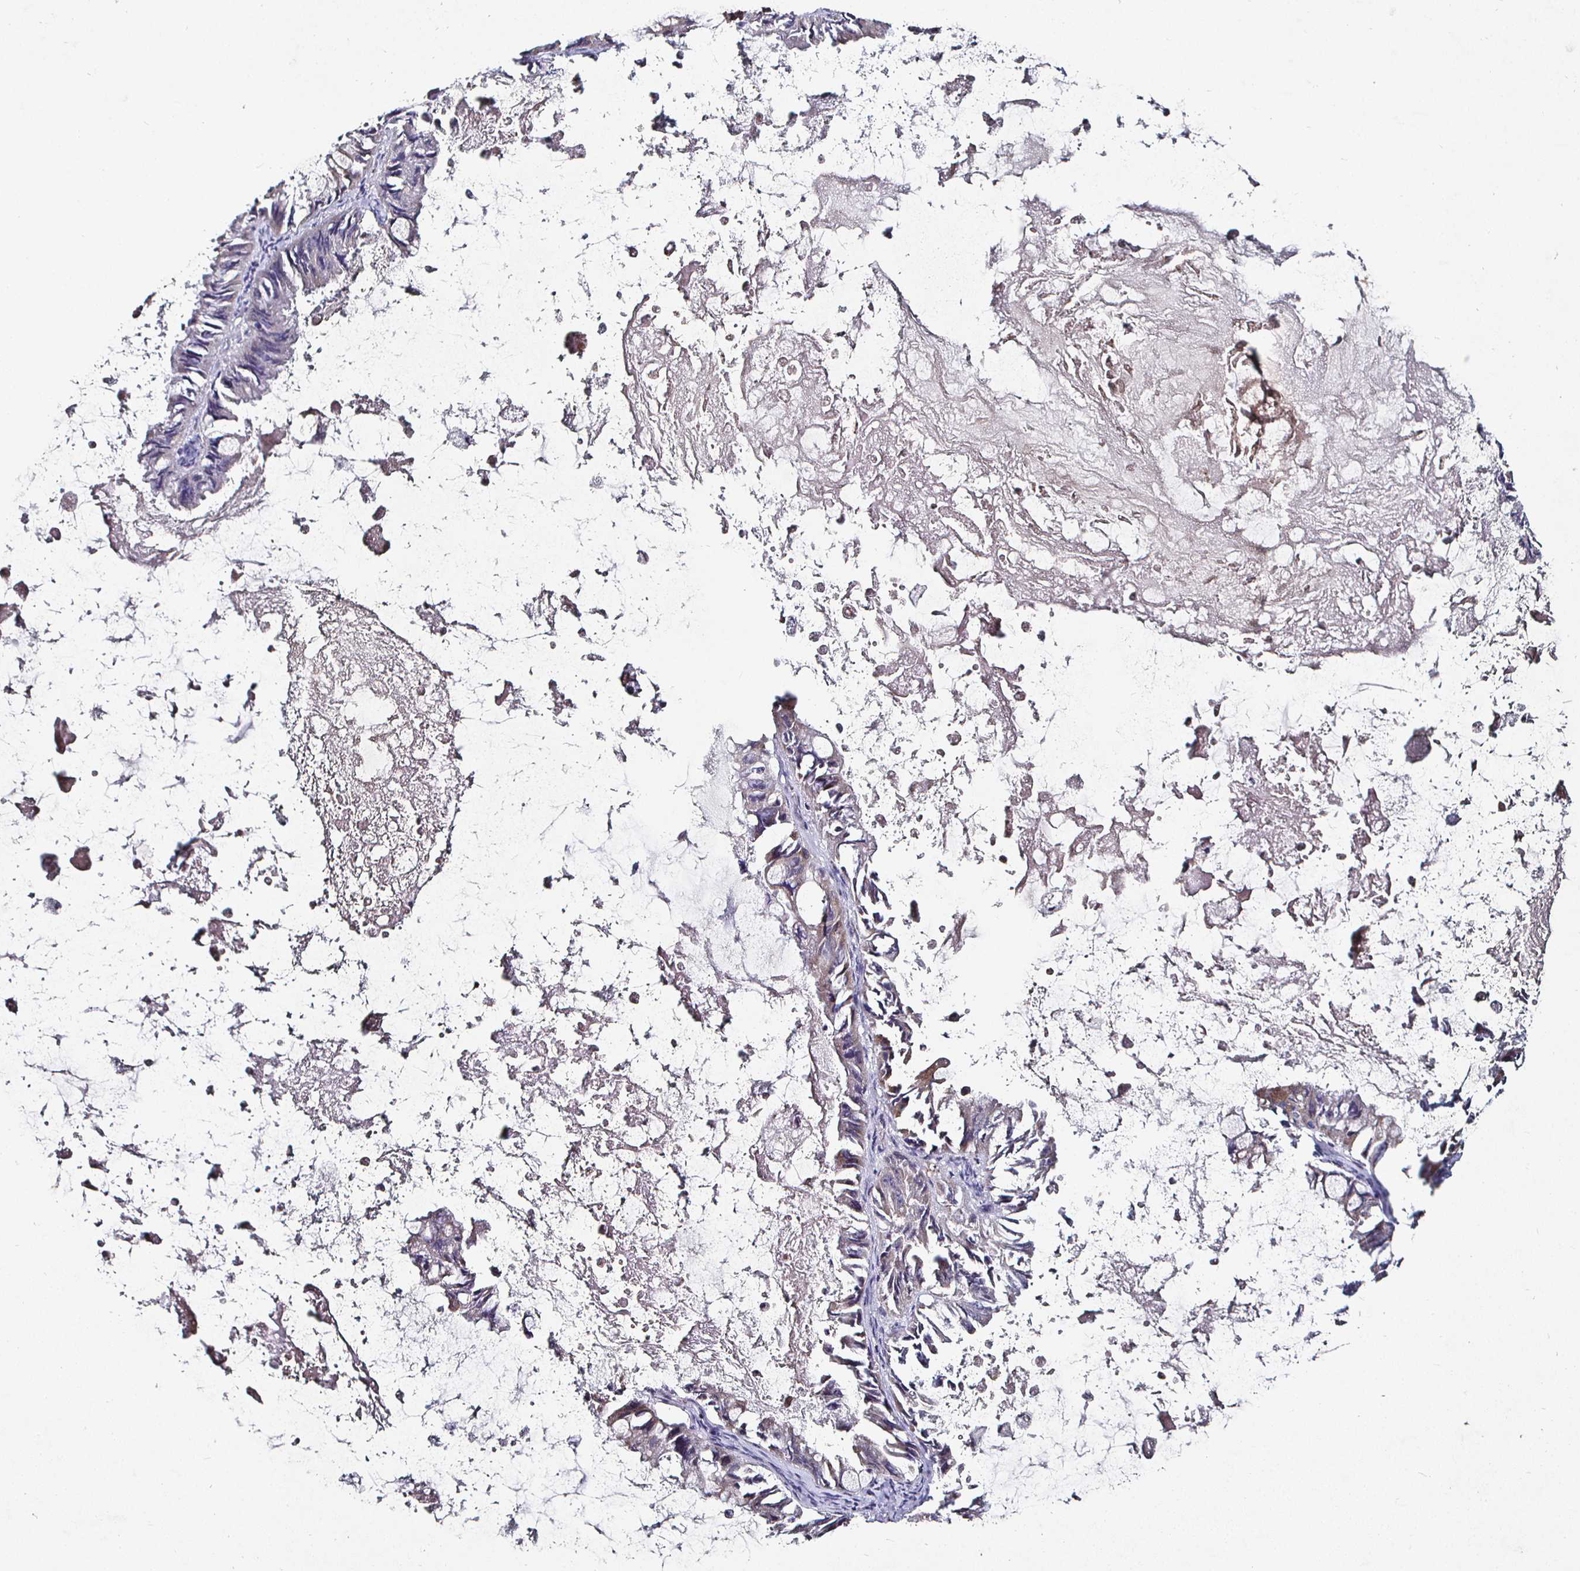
{"staining": {"intensity": "weak", "quantity": "25%-75%", "location": "cytoplasmic/membranous"}, "tissue": "ovarian cancer", "cell_type": "Tumor cells", "image_type": "cancer", "snomed": [{"axis": "morphology", "description": "Cystadenocarcinoma, mucinous, NOS"}, {"axis": "topography", "description": "Ovary"}], "caption": "There is low levels of weak cytoplasmic/membranous staining in tumor cells of ovarian mucinous cystadenocarcinoma, as demonstrated by immunohistochemical staining (brown color).", "gene": "NRSN1", "patient": {"sex": "female", "age": 61}}